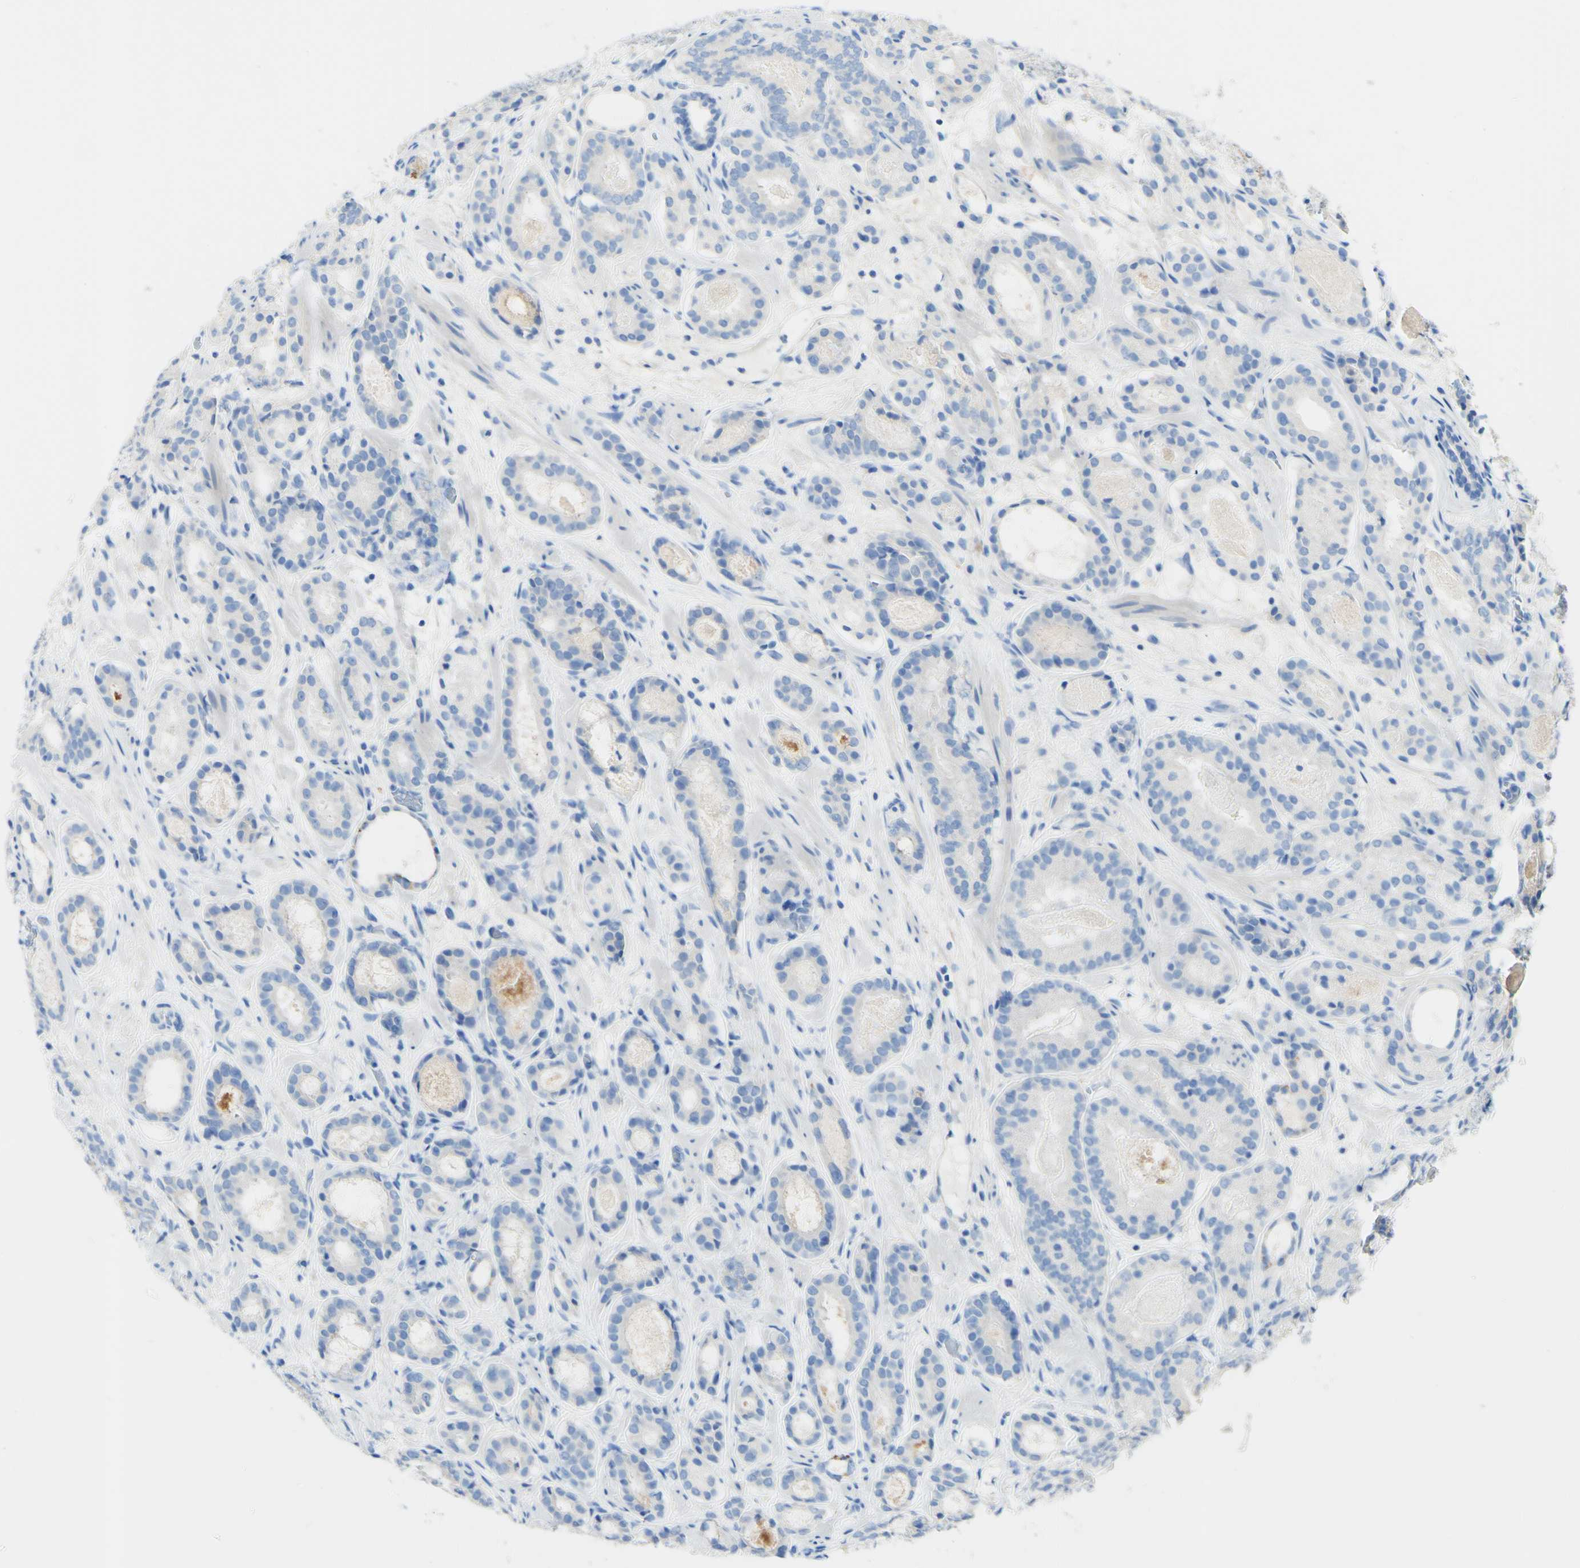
{"staining": {"intensity": "negative", "quantity": "none", "location": "none"}, "tissue": "prostate cancer", "cell_type": "Tumor cells", "image_type": "cancer", "snomed": [{"axis": "morphology", "description": "Adenocarcinoma, Low grade"}, {"axis": "topography", "description": "Prostate"}], "caption": "This image is of low-grade adenocarcinoma (prostate) stained with immunohistochemistry to label a protein in brown with the nuclei are counter-stained blue. There is no staining in tumor cells.", "gene": "FGF4", "patient": {"sex": "male", "age": 69}}